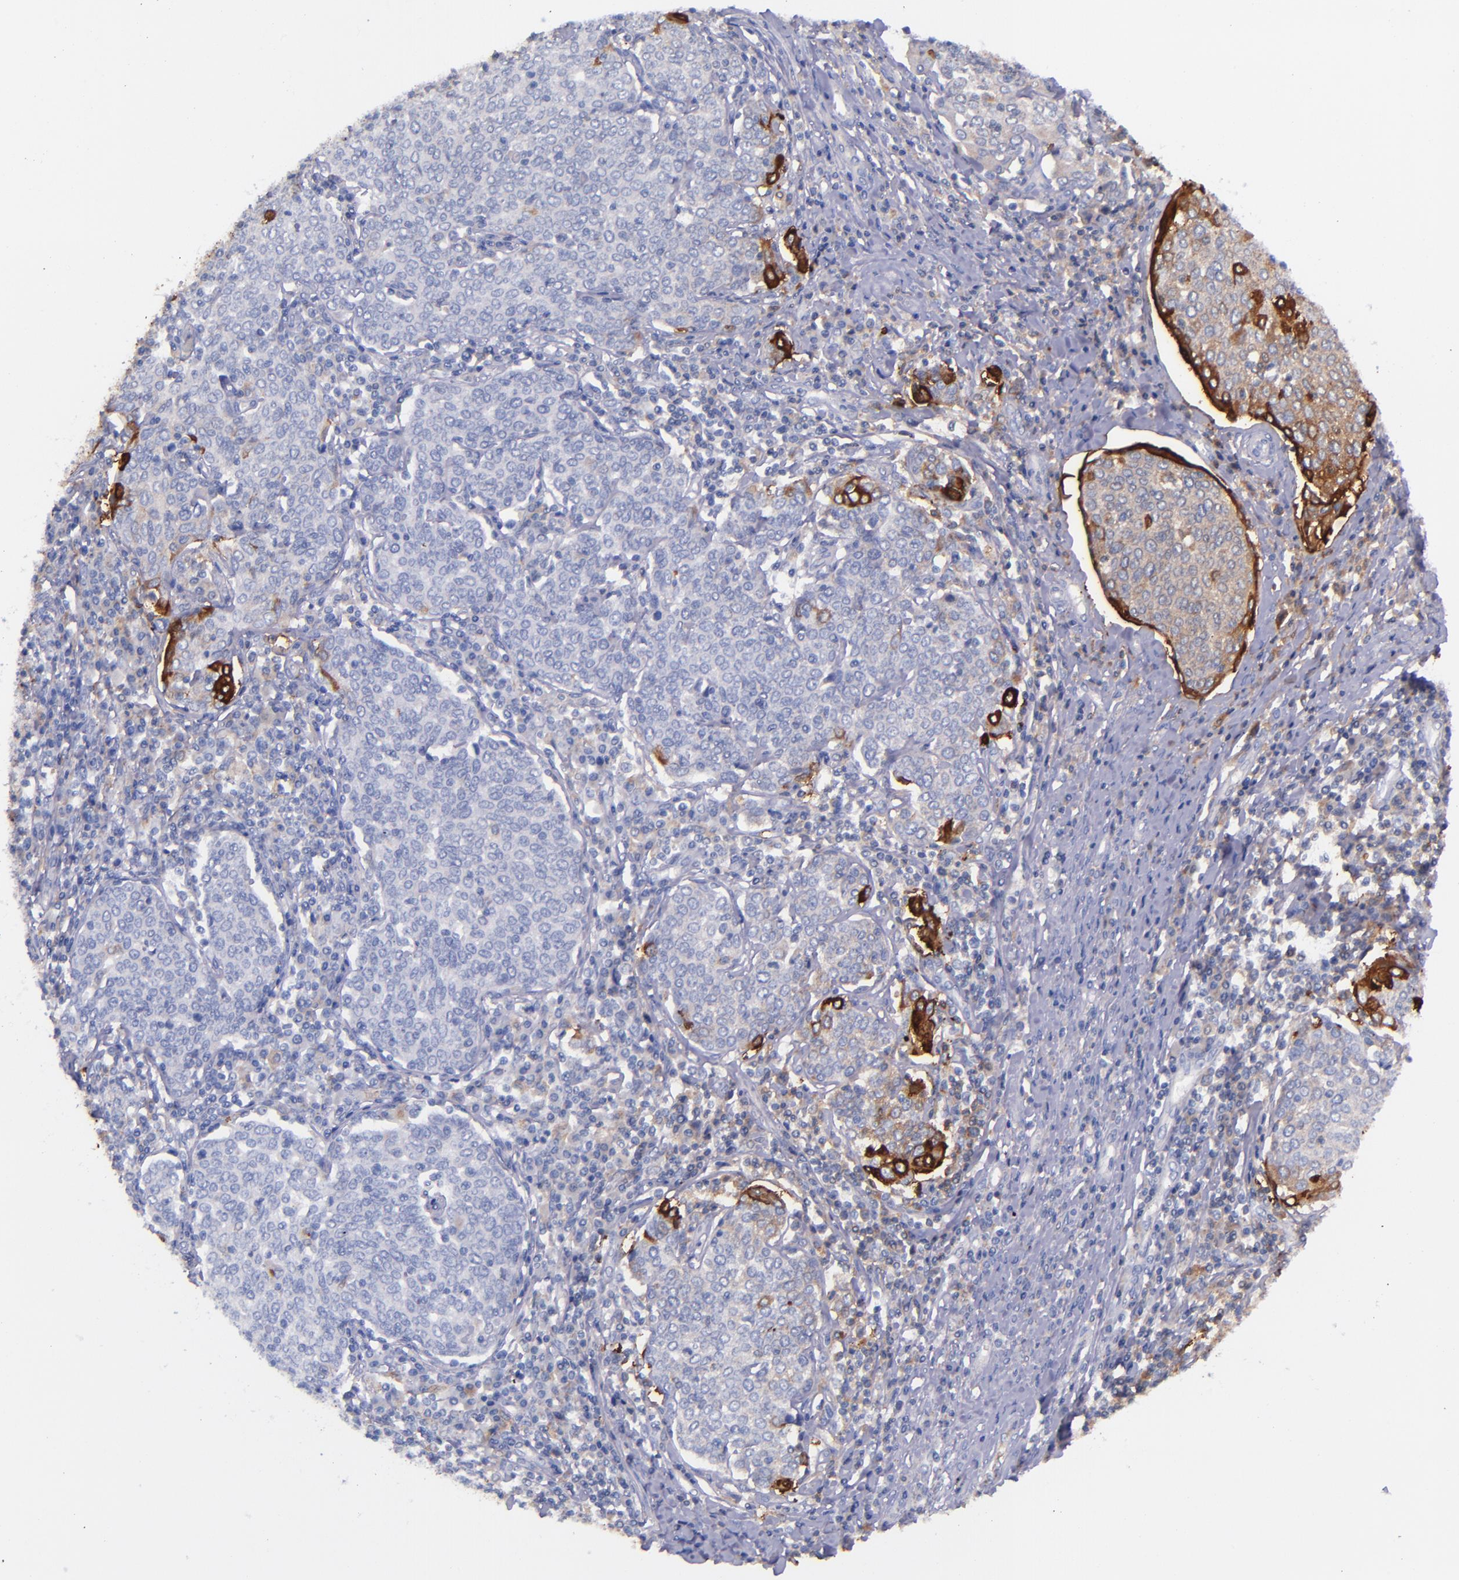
{"staining": {"intensity": "strong", "quantity": "<25%", "location": "cytoplasmic/membranous"}, "tissue": "cervical cancer", "cell_type": "Tumor cells", "image_type": "cancer", "snomed": [{"axis": "morphology", "description": "Squamous cell carcinoma, NOS"}, {"axis": "topography", "description": "Cervix"}], "caption": "The photomicrograph shows staining of cervical cancer, revealing strong cytoplasmic/membranous protein positivity (brown color) within tumor cells.", "gene": "IVL", "patient": {"sex": "female", "age": 40}}